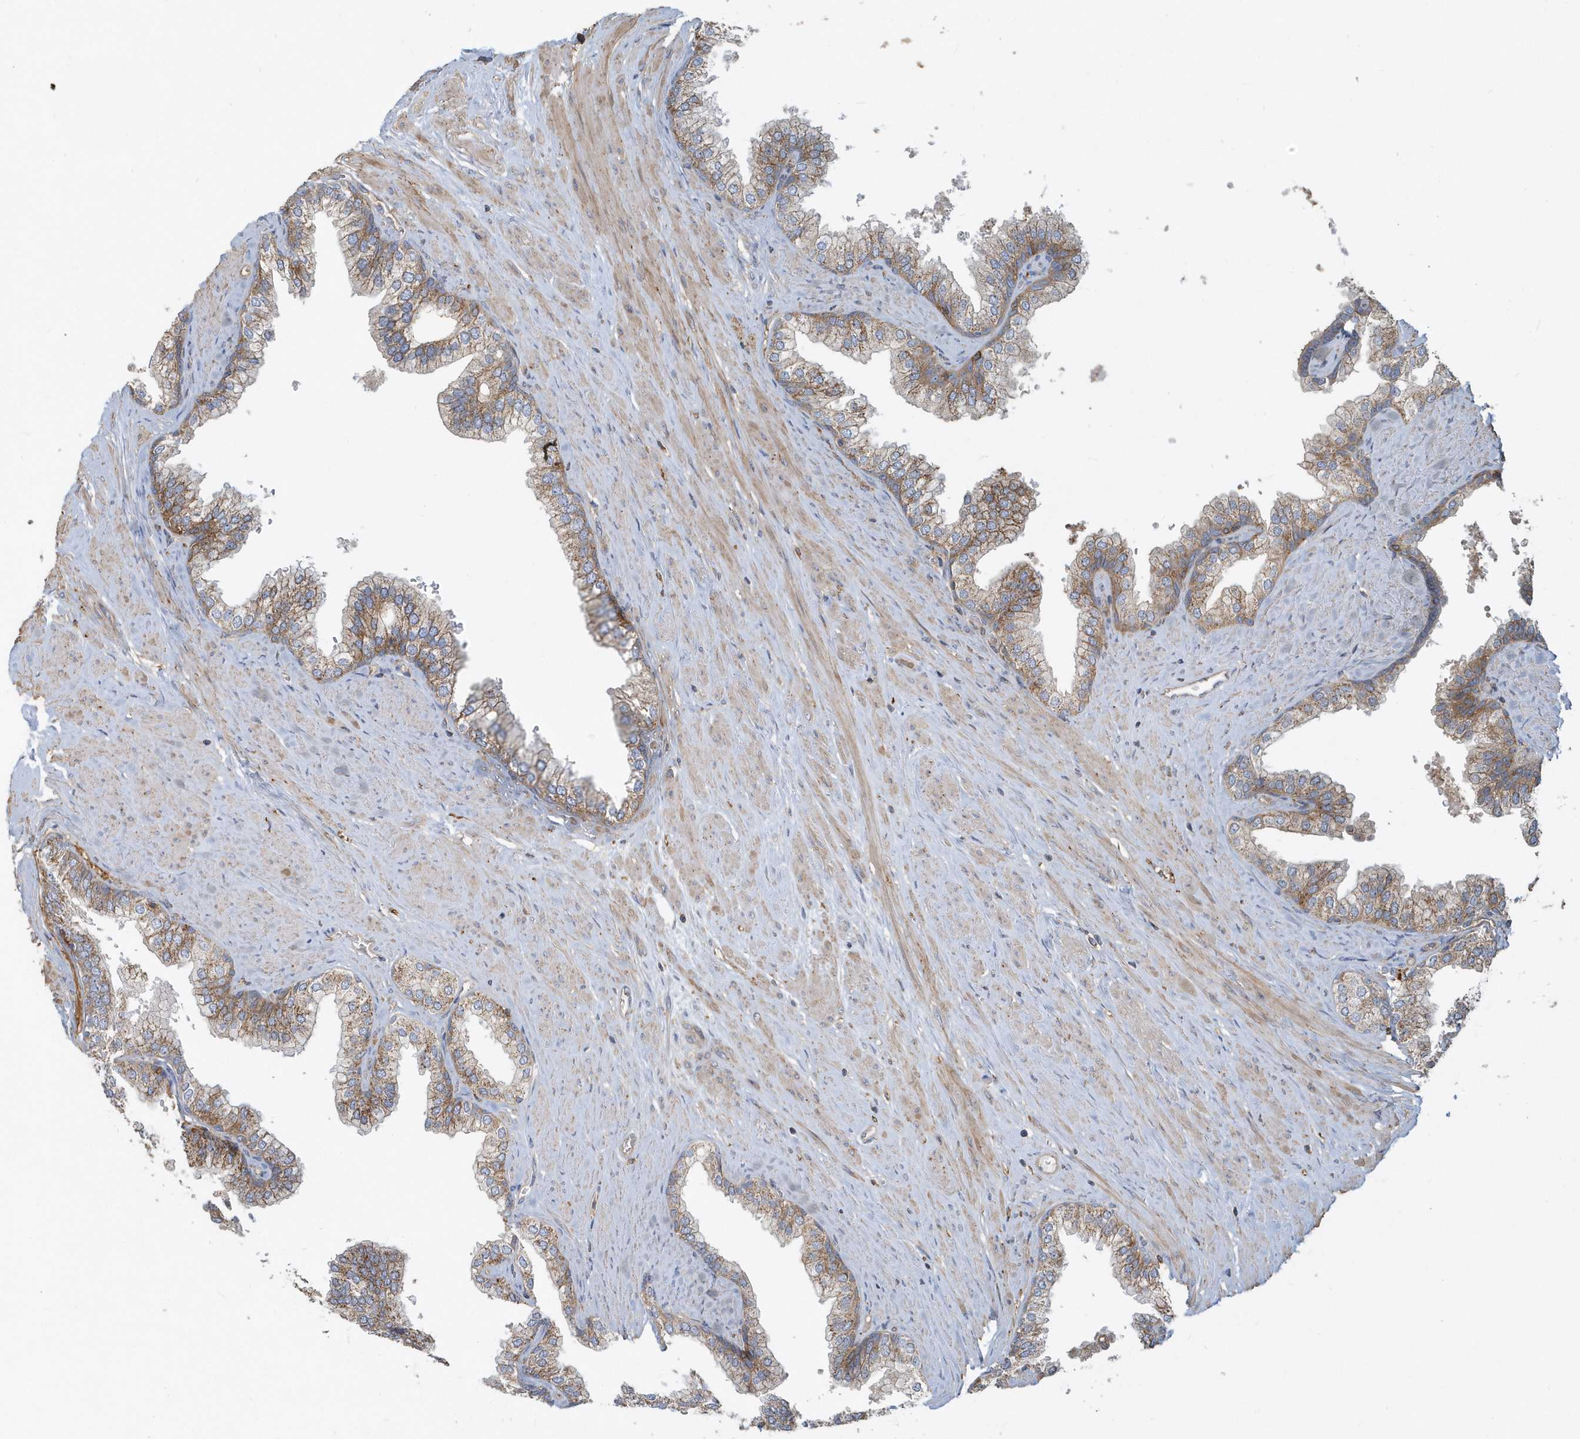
{"staining": {"intensity": "moderate", "quantity": "25%-75%", "location": "cytoplasmic/membranous"}, "tissue": "prostate", "cell_type": "Glandular cells", "image_type": "normal", "snomed": [{"axis": "morphology", "description": "Normal tissue, NOS"}, {"axis": "morphology", "description": "Urothelial carcinoma, Low grade"}, {"axis": "topography", "description": "Urinary bladder"}, {"axis": "topography", "description": "Prostate"}], "caption": "A brown stain labels moderate cytoplasmic/membranous positivity of a protein in glandular cells of benign prostate.", "gene": "TRAIP", "patient": {"sex": "male", "age": 60}}